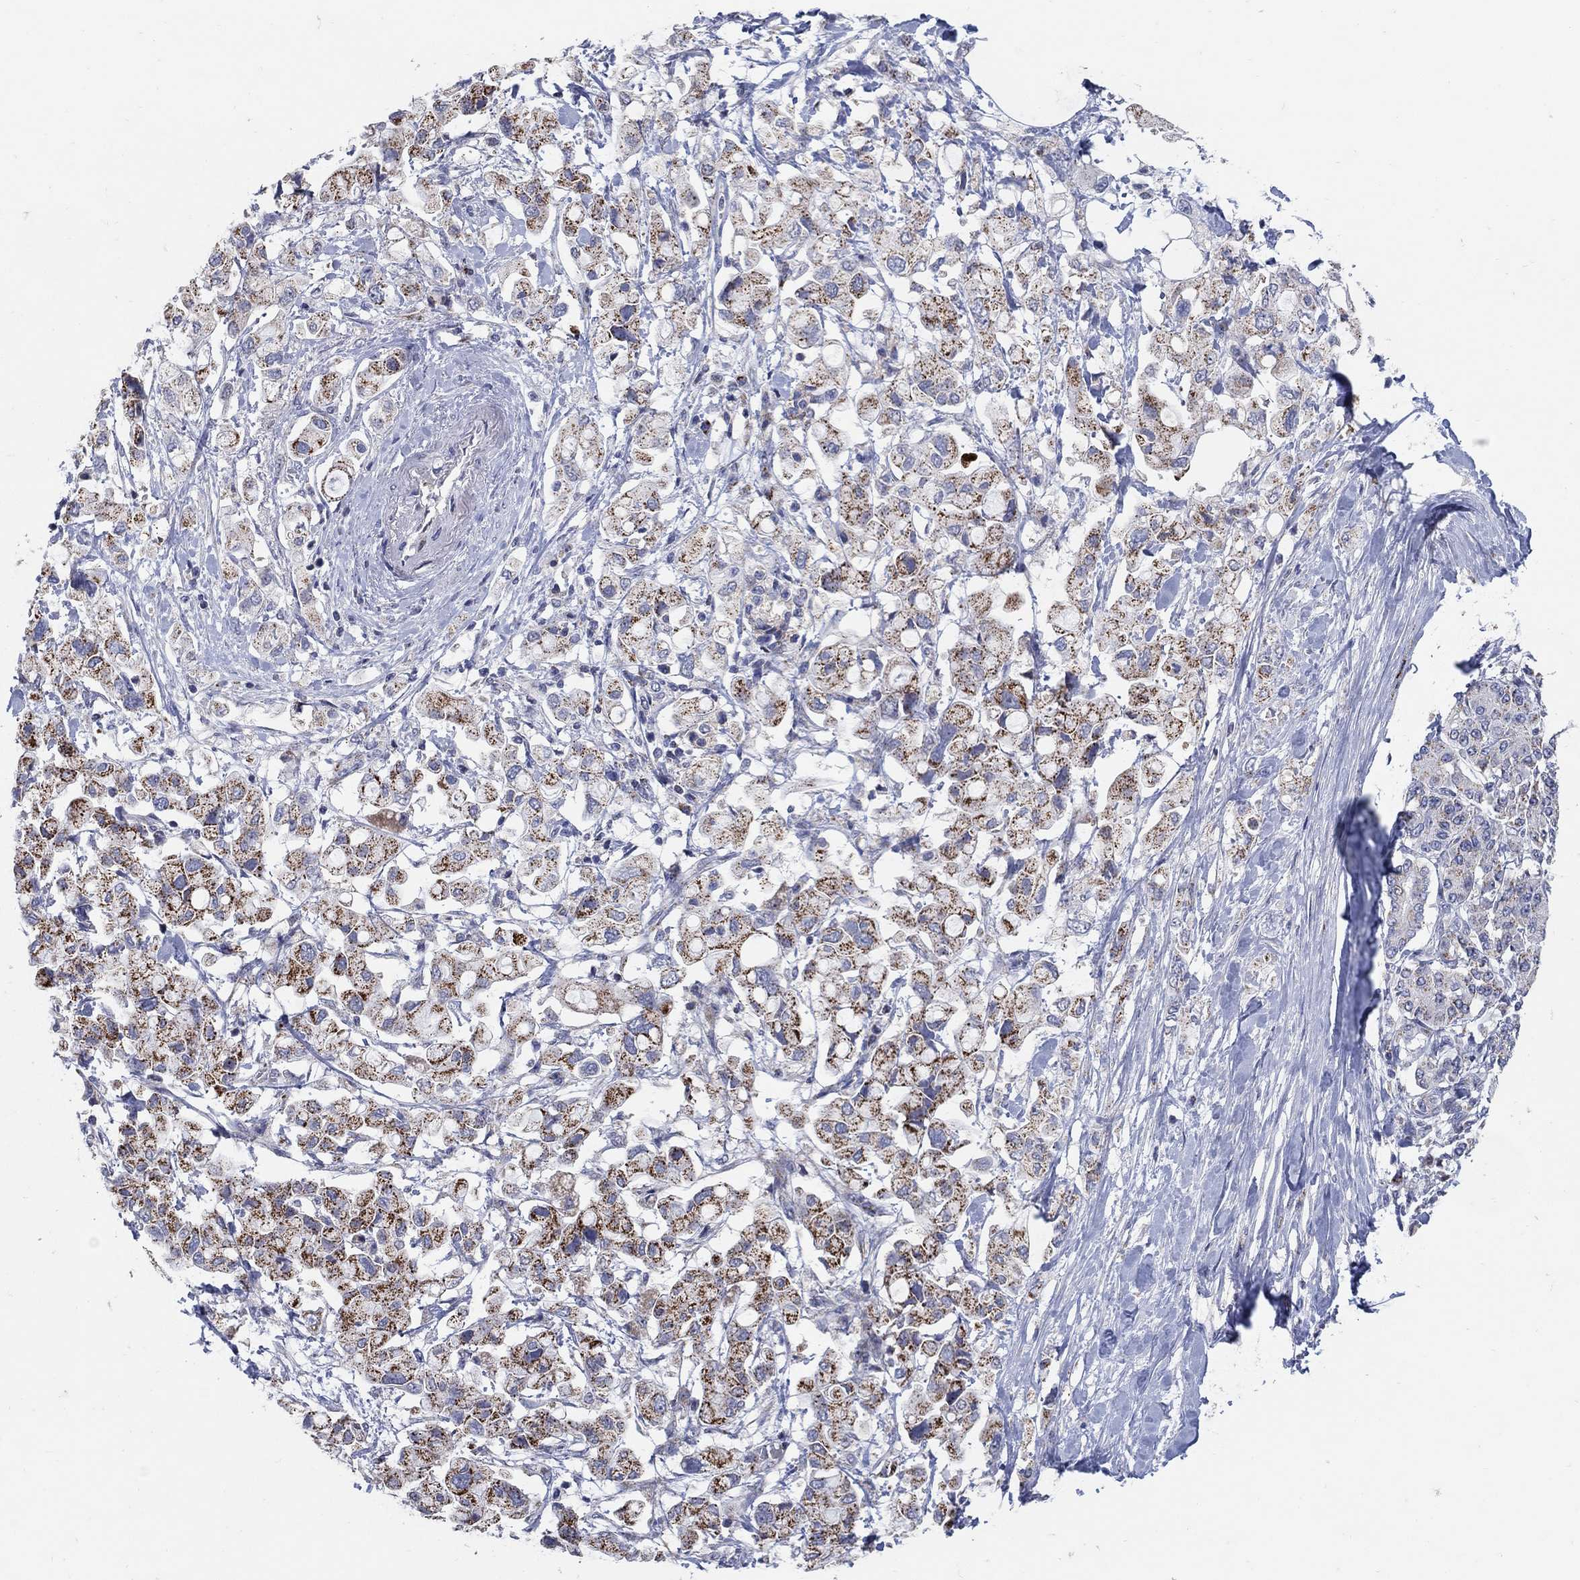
{"staining": {"intensity": "strong", "quantity": "25%-75%", "location": "cytoplasmic/membranous"}, "tissue": "pancreatic cancer", "cell_type": "Tumor cells", "image_type": "cancer", "snomed": [{"axis": "morphology", "description": "Adenocarcinoma, NOS"}, {"axis": "topography", "description": "Pancreas"}], "caption": "Pancreatic cancer tissue demonstrates strong cytoplasmic/membranous positivity in about 25%-75% of tumor cells, visualized by immunohistochemistry.", "gene": "HMX2", "patient": {"sex": "female", "age": 56}}